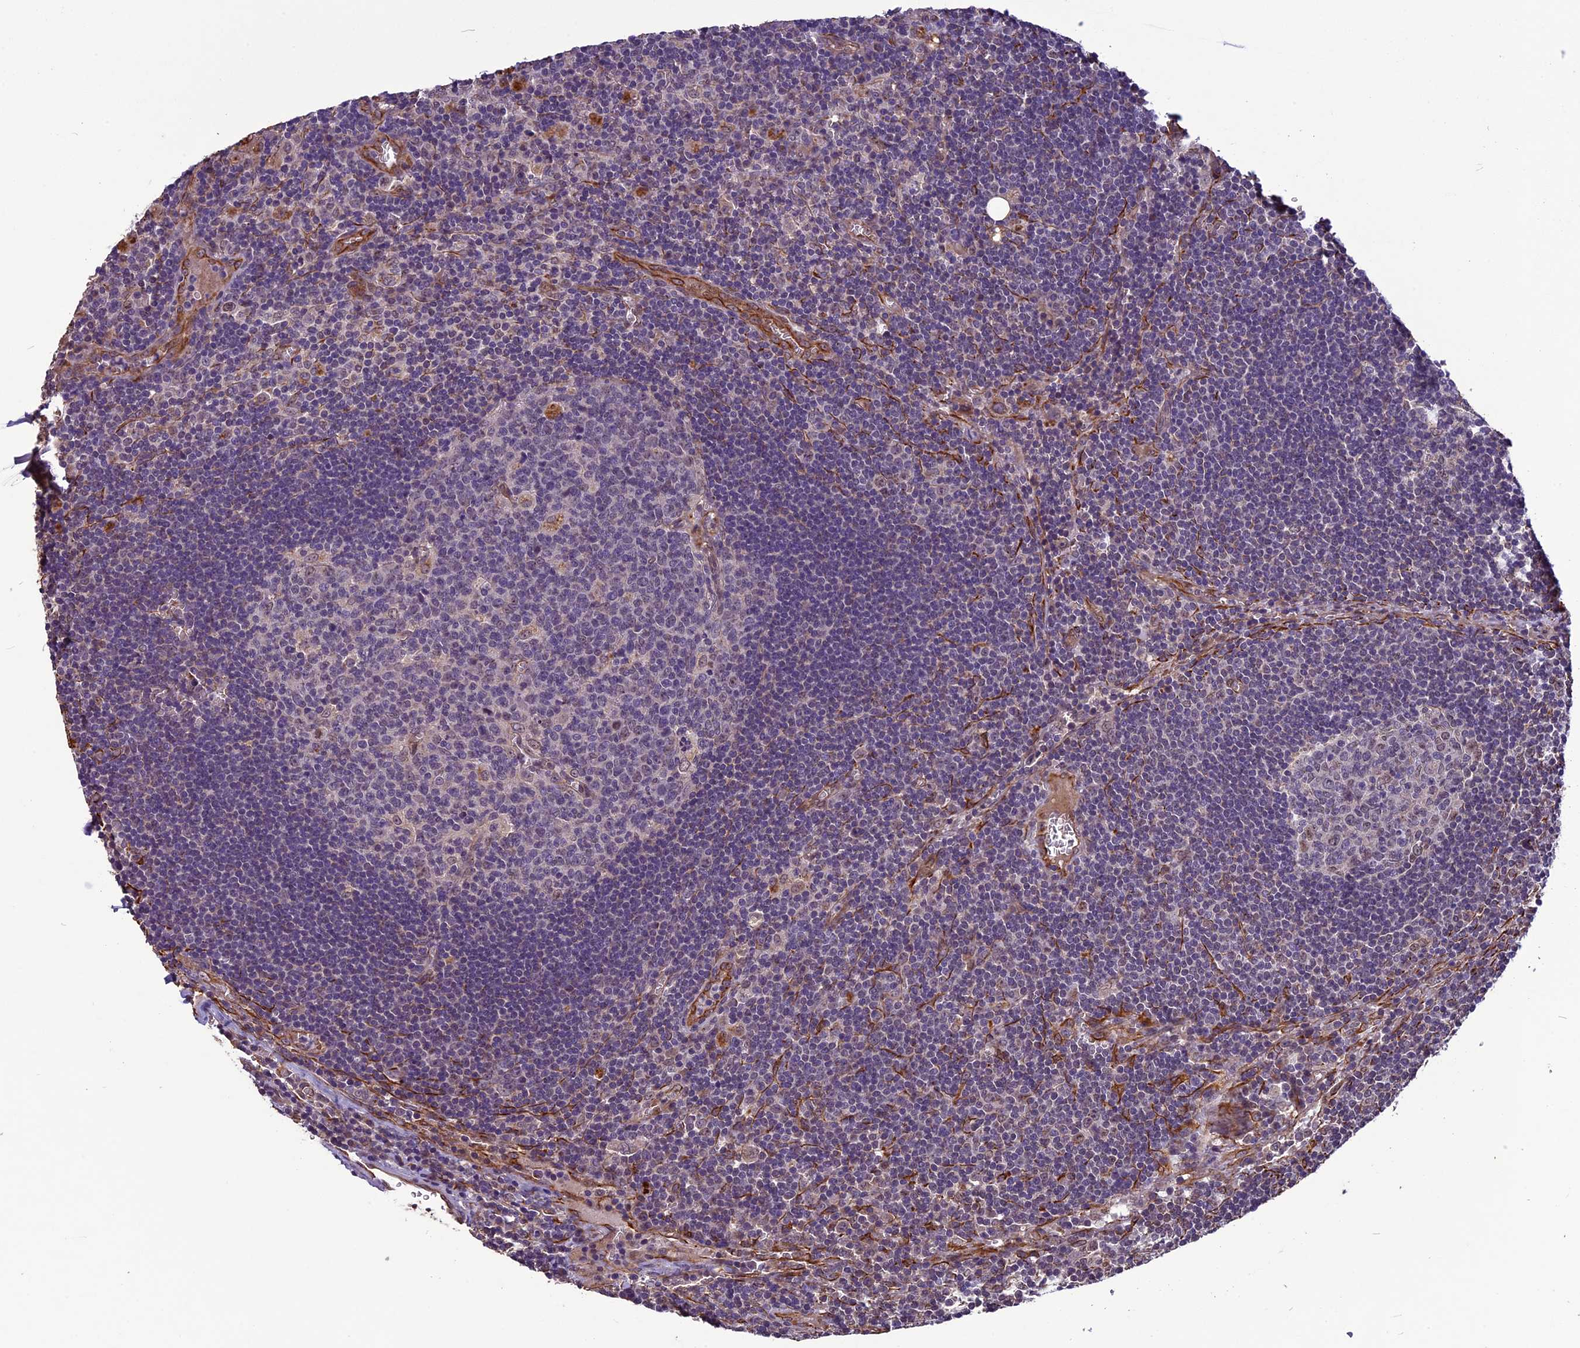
{"staining": {"intensity": "weak", "quantity": "<25%", "location": "nuclear"}, "tissue": "lymph node", "cell_type": "Germinal center cells", "image_type": "normal", "snomed": [{"axis": "morphology", "description": "Normal tissue, NOS"}, {"axis": "topography", "description": "Lymph node"}], "caption": "Immunohistochemistry (IHC) image of unremarkable lymph node stained for a protein (brown), which displays no staining in germinal center cells.", "gene": "C3orf70", "patient": {"sex": "female", "age": 73}}